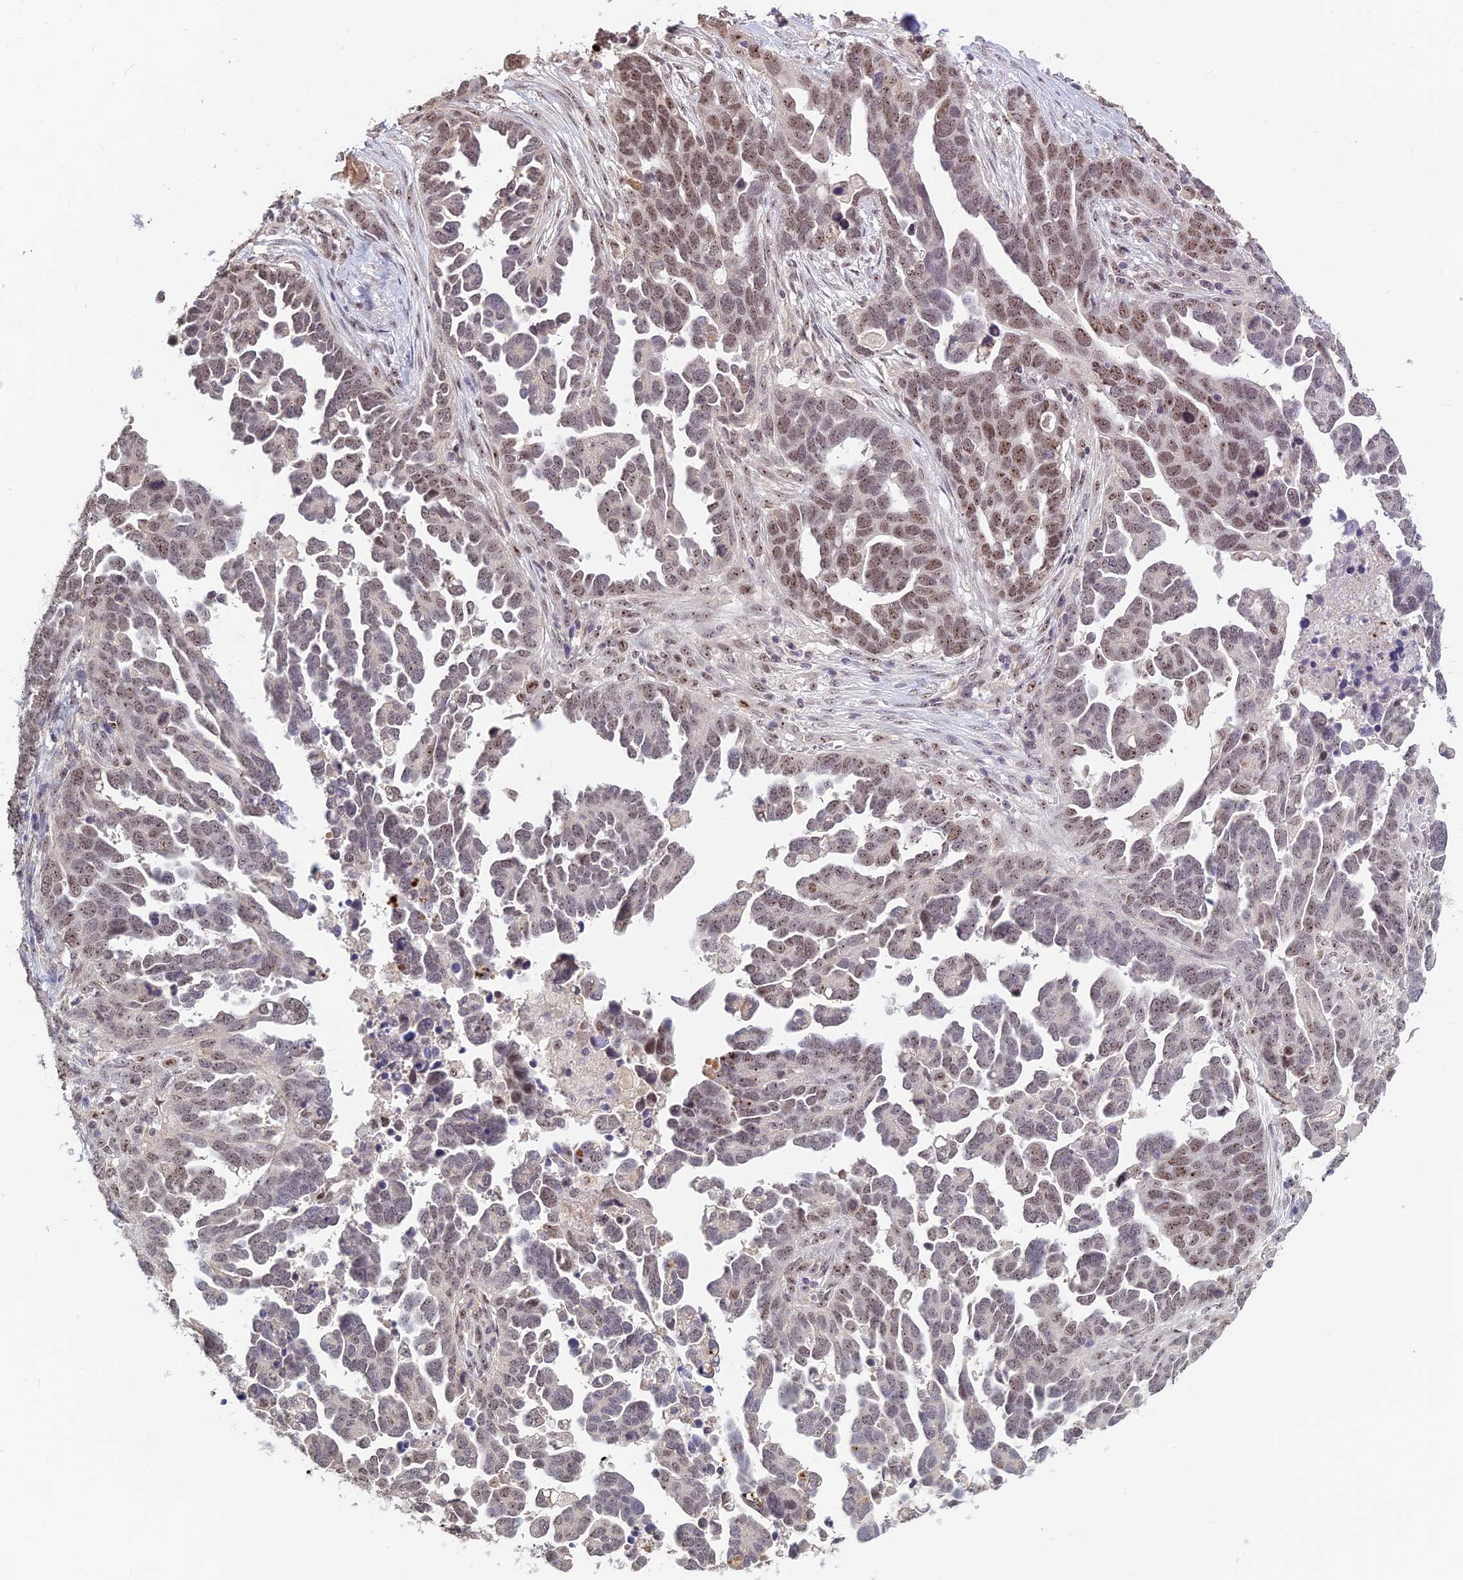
{"staining": {"intensity": "moderate", "quantity": "<25%", "location": "nuclear"}, "tissue": "ovarian cancer", "cell_type": "Tumor cells", "image_type": "cancer", "snomed": [{"axis": "morphology", "description": "Cystadenocarcinoma, serous, NOS"}, {"axis": "topography", "description": "Ovary"}], "caption": "A photomicrograph of serous cystadenocarcinoma (ovarian) stained for a protein displays moderate nuclear brown staining in tumor cells.", "gene": "POLR1G", "patient": {"sex": "female", "age": 54}}